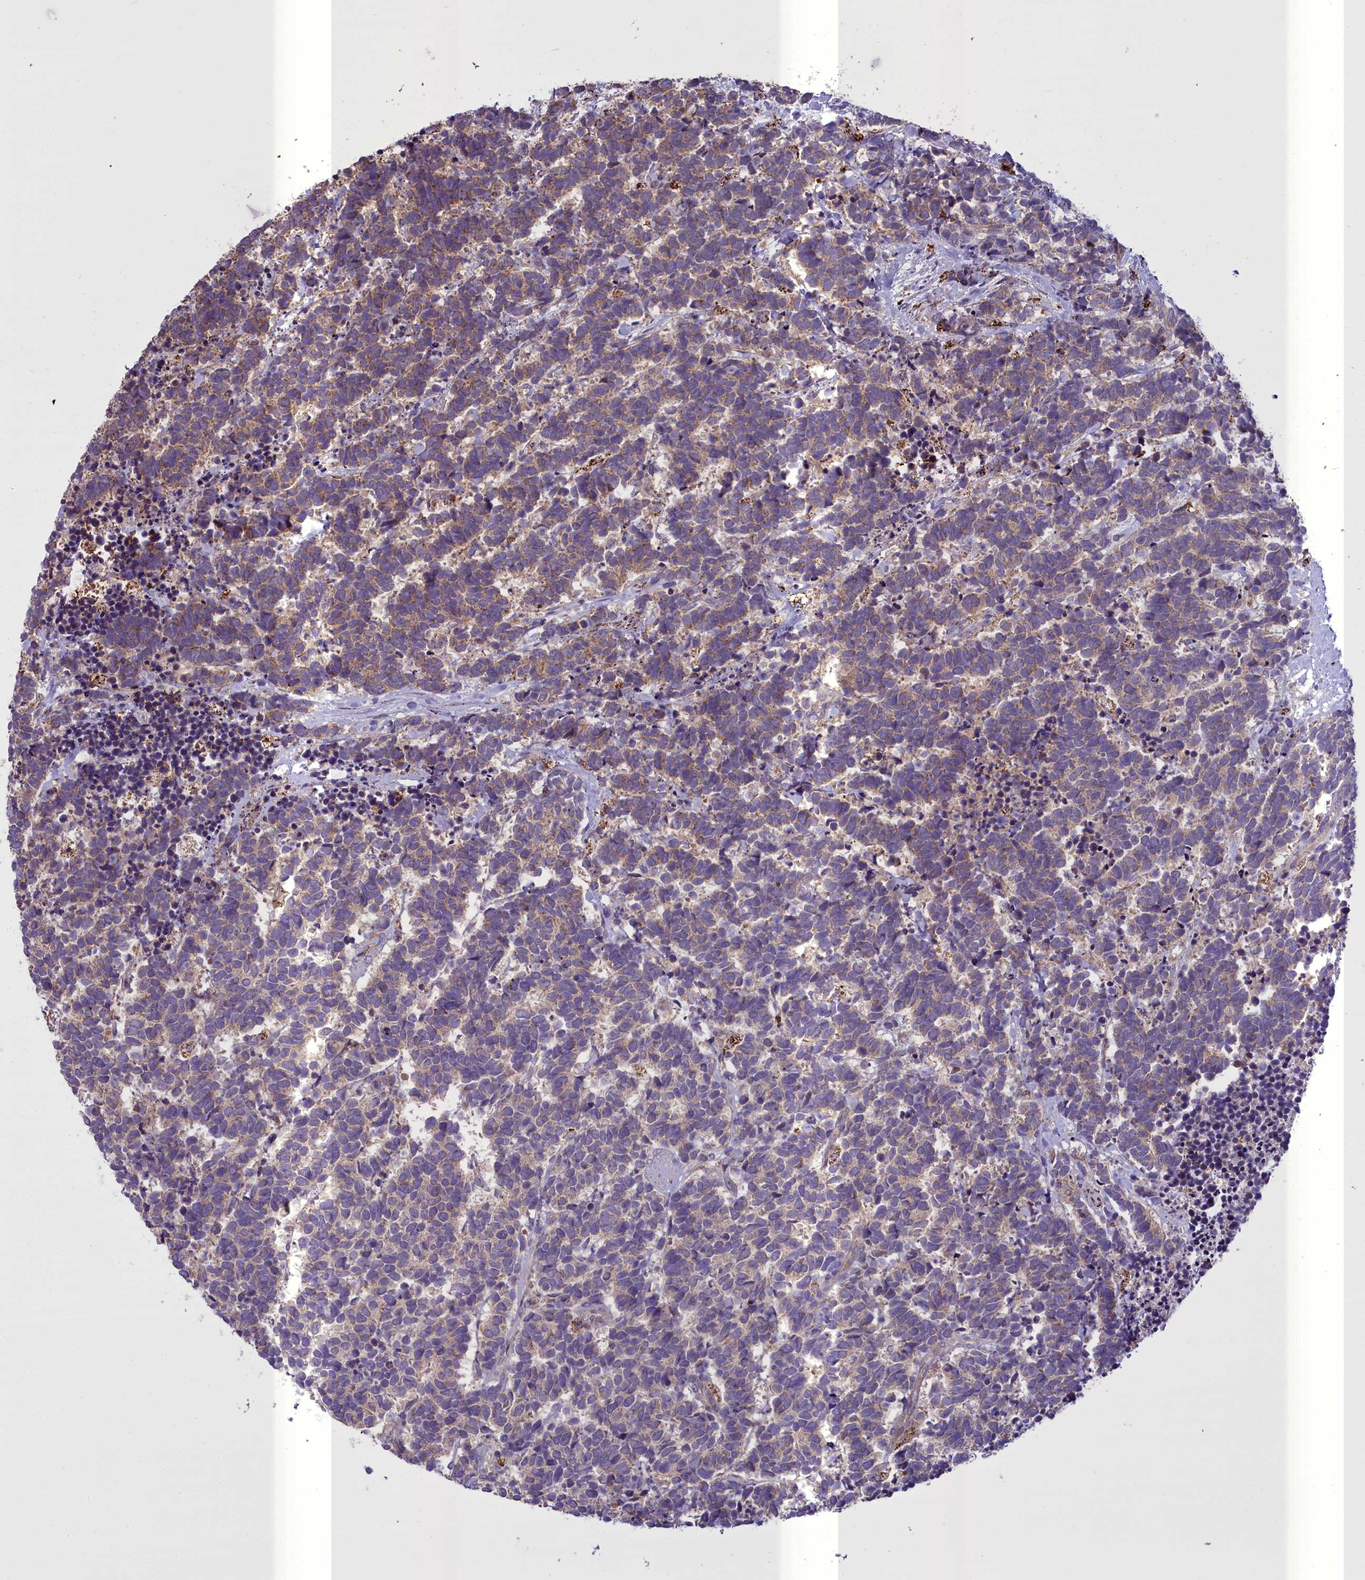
{"staining": {"intensity": "weak", "quantity": "25%-75%", "location": "cytoplasmic/membranous"}, "tissue": "carcinoid", "cell_type": "Tumor cells", "image_type": "cancer", "snomed": [{"axis": "morphology", "description": "Carcinoma, NOS"}, {"axis": "morphology", "description": "Carcinoid, malignant, NOS"}, {"axis": "topography", "description": "Prostate"}], "caption": "Human carcinoid (malignant) stained with a protein marker displays weak staining in tumor cells.", "gene": "TBC1D24", "patient": {"sex": "male", "age": 57}}